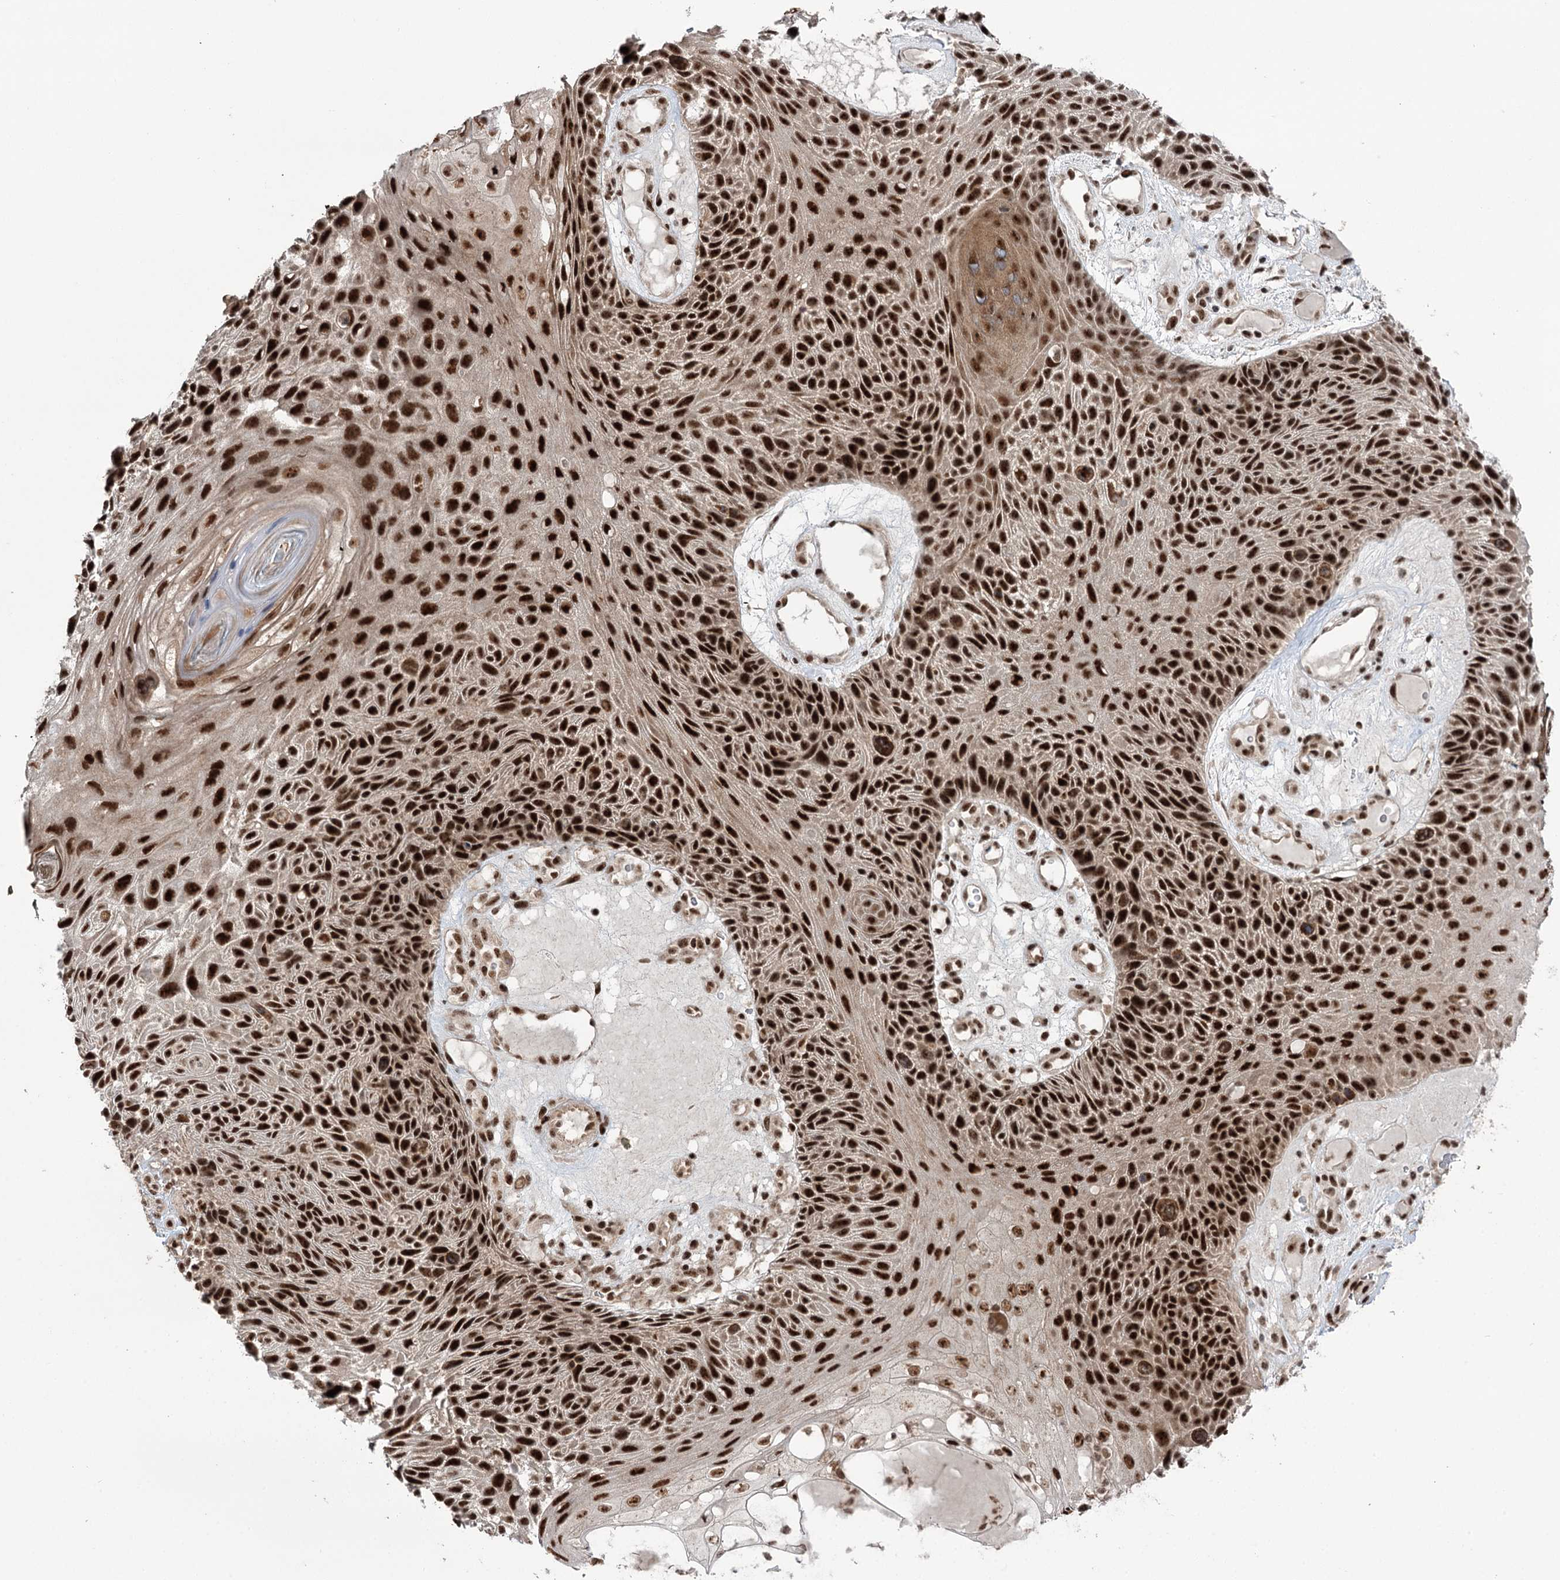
{"staining": {"intensity": "strong", "quantity": ">75%", "location": "nuclear"}, "tissue": "skin cancer", "cell_type": "Tumor cells", "image_type": "cancer", "snomed": [{"axis": "morphology", "description": "Squamous cell carcinoma, NOS"}, {"axis": "topography", "description": "Skin"}], "caption": "A high-resolution histopathology image shows immunohistochemistry staining of skin squamous cell carcinoma, which shows strong nuclear staining in about >75% of tumor cells. Using DAB (3,3'-diaminobenzidine) (brown) and hematoxylin (blue) stains, captured at high magnification using brightfield microscopy.", "gene": "ERCC3", "patient": {"sex": "female", "age": 88}}